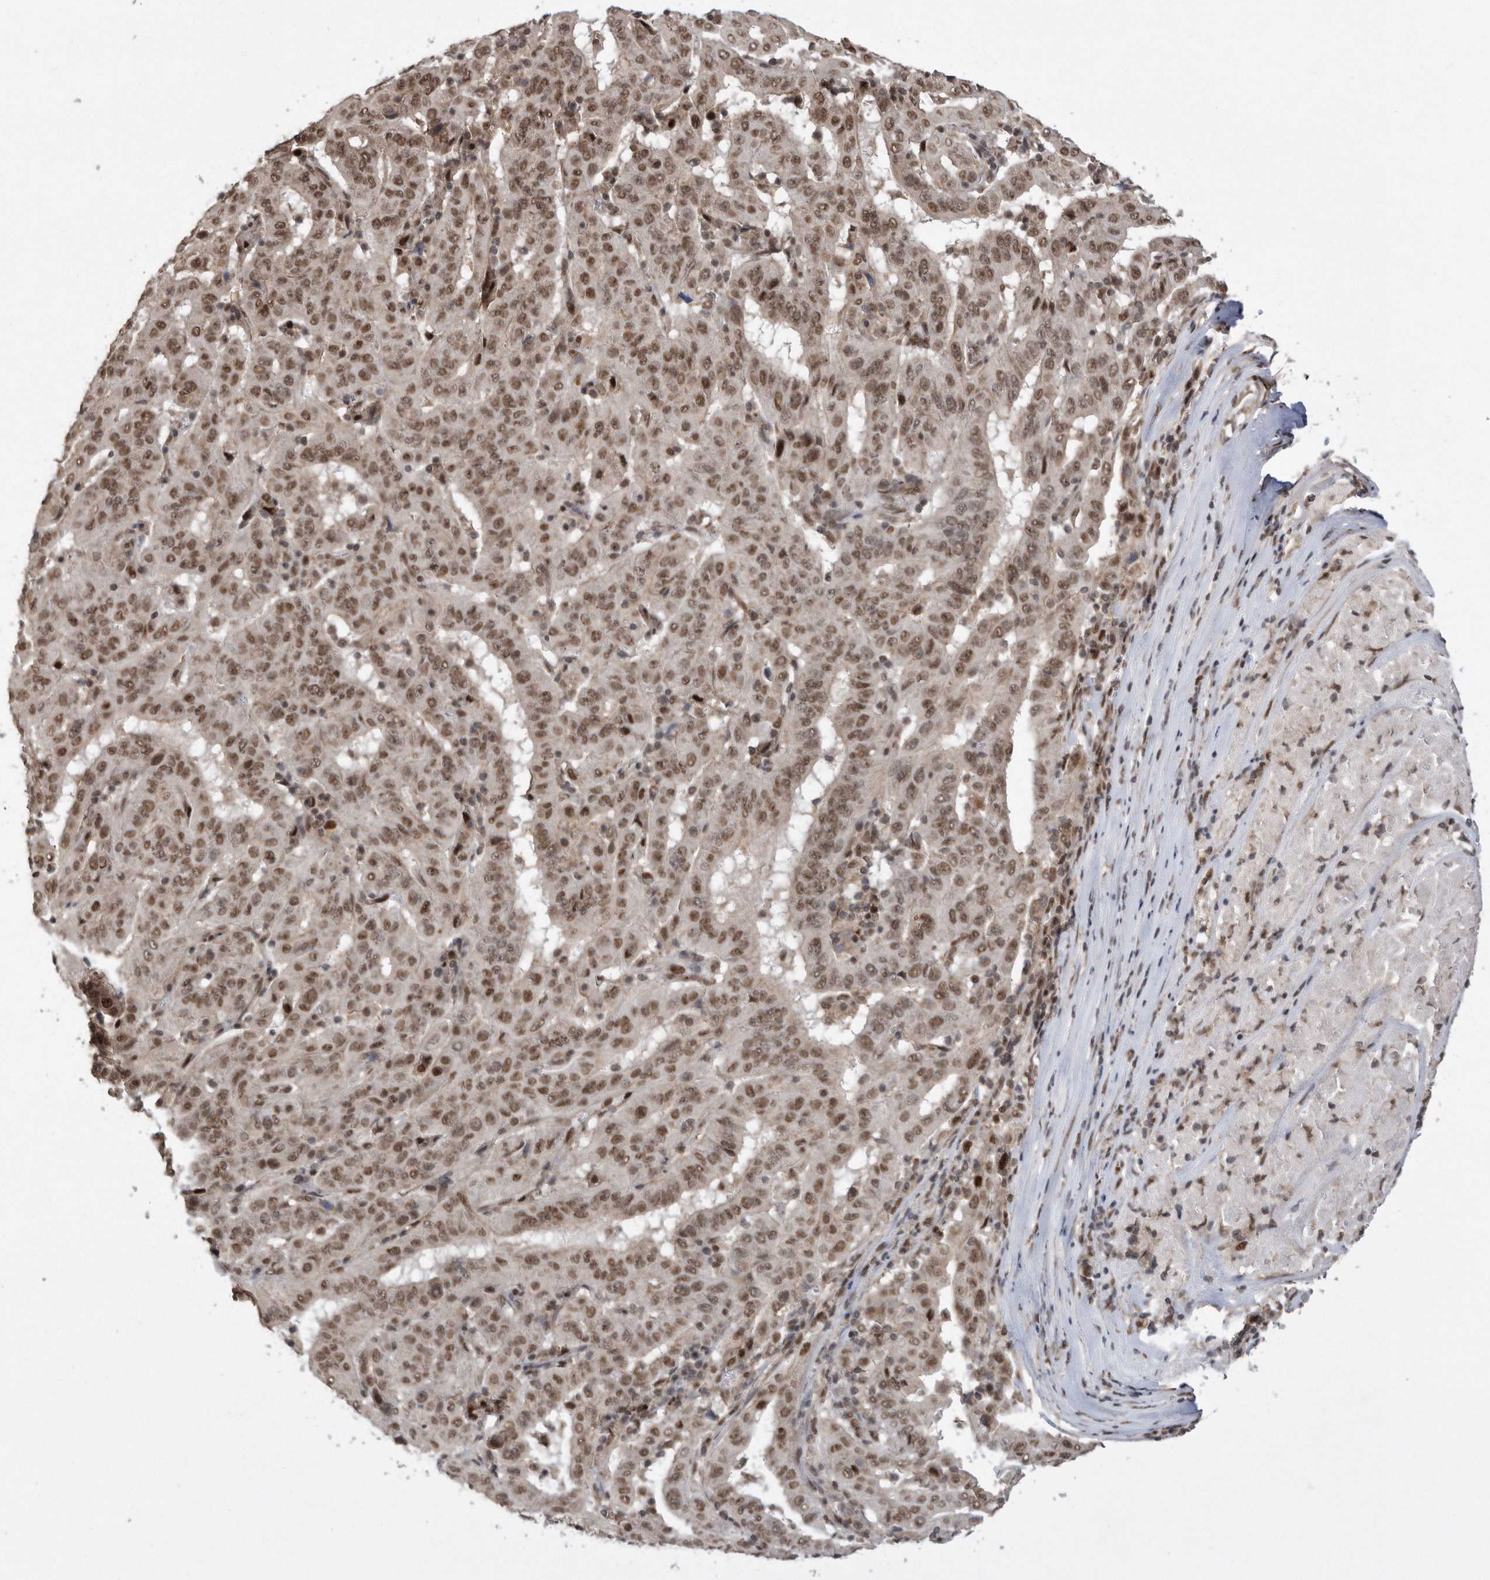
{"staining": {"intensity": "moderate", "quantity": ">75%", "location": "nuclear"}, "tissue": "pancreatic cancer", "cell_type": "Tumor cells", "image_type": "cancer", "snomed": [{"axis": "morphology", "description": "Adenocarcinoma, NOS"}, {"axis": "topography", "description": "Pancreas"}], "caption": "A medium amount of moderate nuclear staining is seen in about >75% of tumor cells in pancreatic adenocarcinoma tissue.", "gene": "TDRD3", "patient": {"sex": "male", "age": 63}}